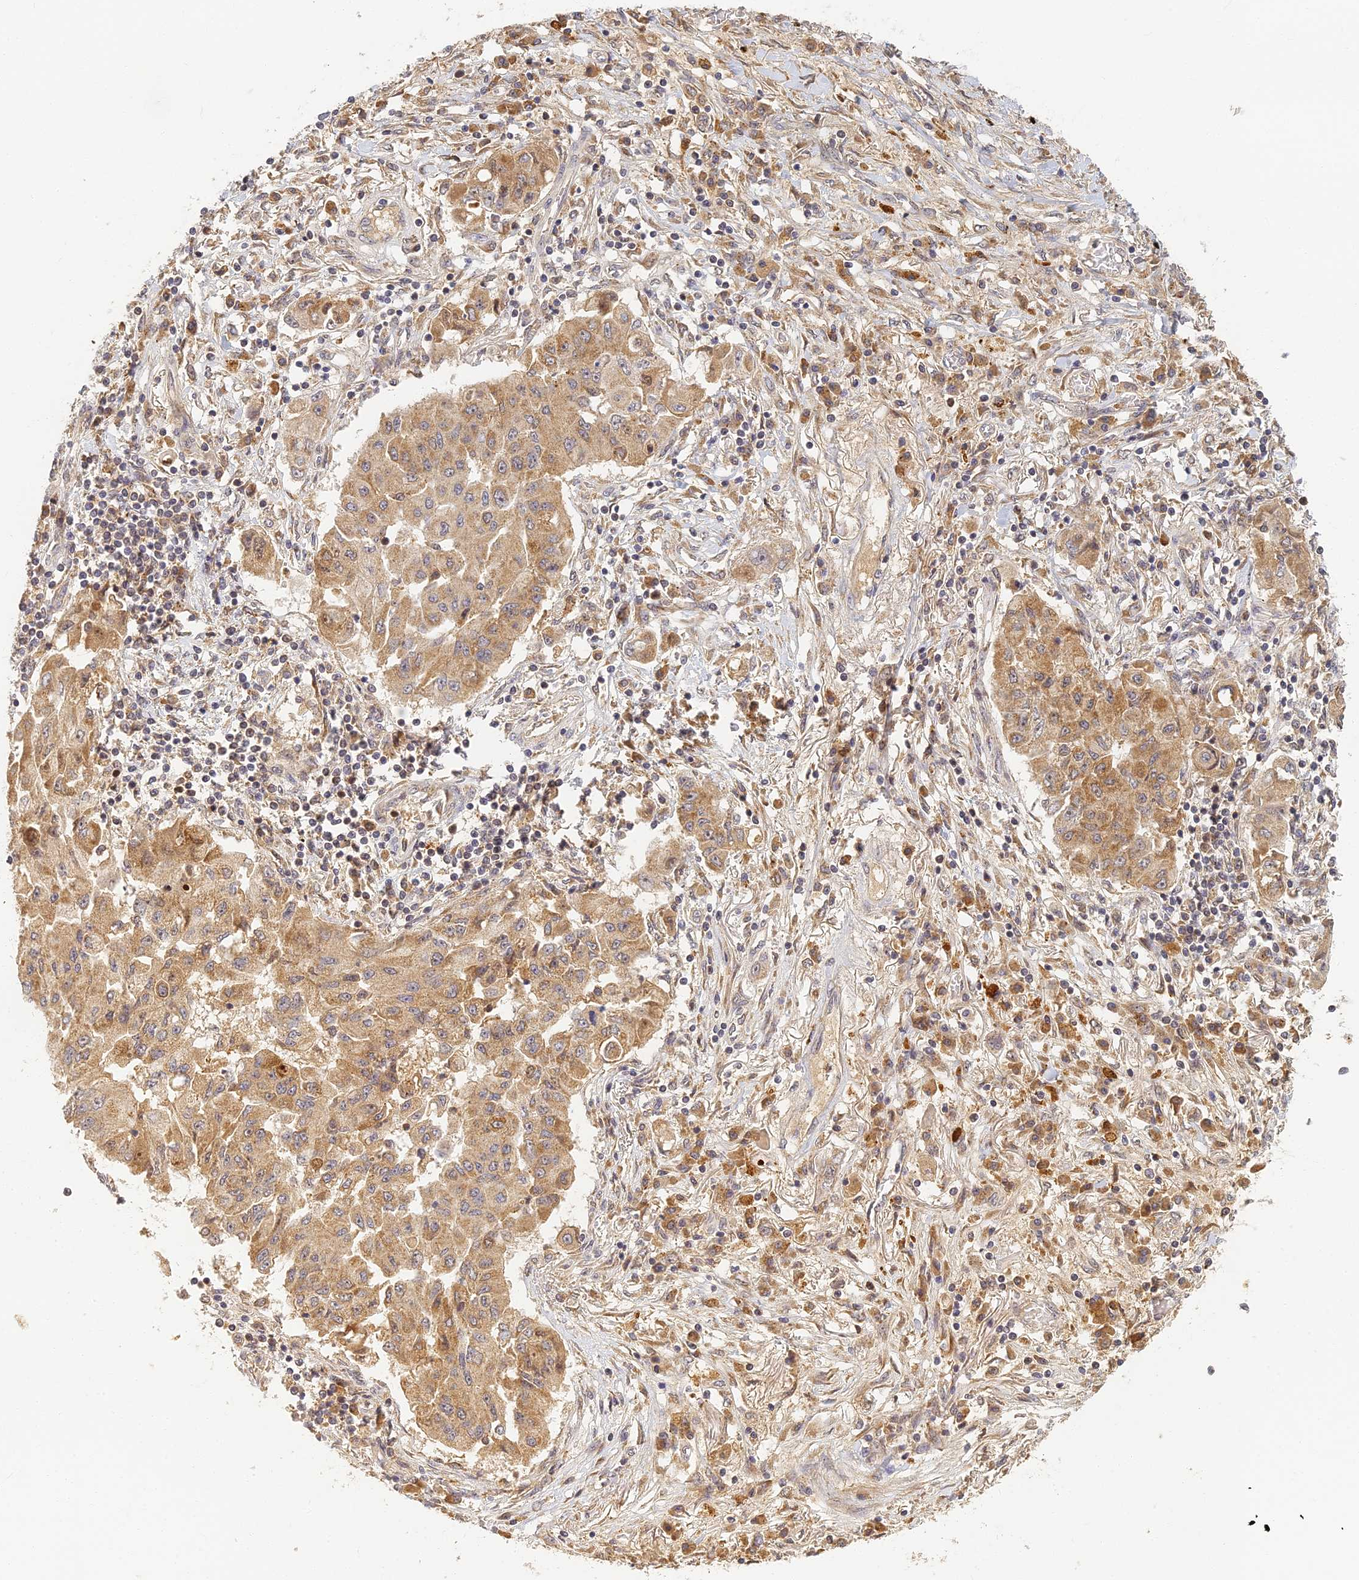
{"staining": {"intensity": "moderate", "quantity": ">75%", "location": "cytoplasmic/membranous"}, "tissue": "lung cancer", "cell_type": "Tumor cells", "image_type": "cancer", "snomed": [{"axis": "morphology", "description": "Squamous cell carcinoma, NOS"}, {"axis": "topography", "description": "Lung"}], "caption": "Human lung cancer stained with a brown dye demonstrates moderate cytoplasmic/membranous positive expression in approximately >75% of tumor cells.", "gene": "RGL3", "patient": {"sex": "male", "age": 74}}